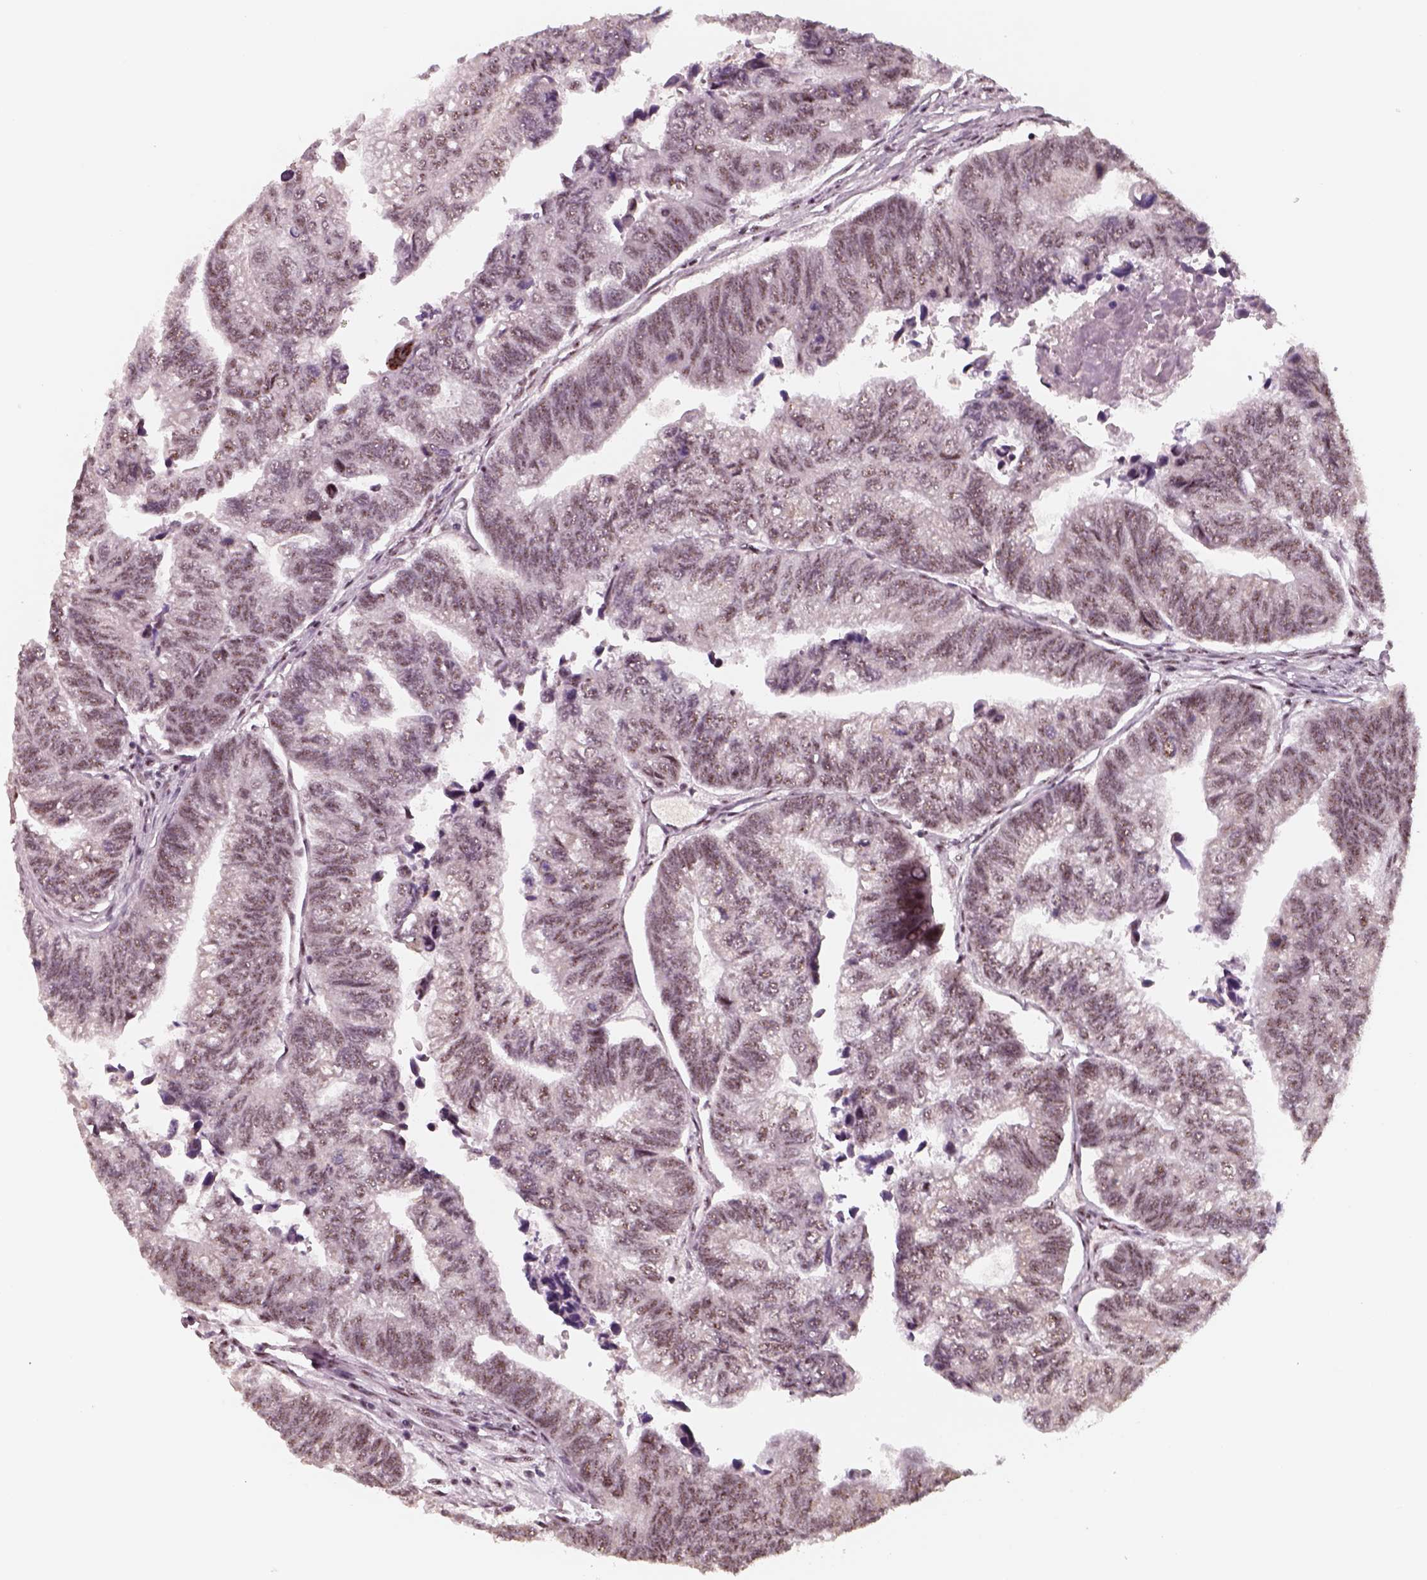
{"staining": {"intensity": "moderate", "quantity": ">75%", "location": "nuclear"}, "tissue": "colorectal cancer", "cell_type": "Tumor cells", "image_type": "cancer", "snomed": [{"axis": "morphology", "description": "Adenocarcinoma, NOS"}, {"axis": "topography", "description": "Colon"}], "caption": "Immunohistochemical staining of adenocarcinoma (colorectal) exhibits medium levels of moderate nuclear staining in about >75% of tumor cells.", "gene": "ATXN7L3", "patient": {"sex": "female", "age": 65}}